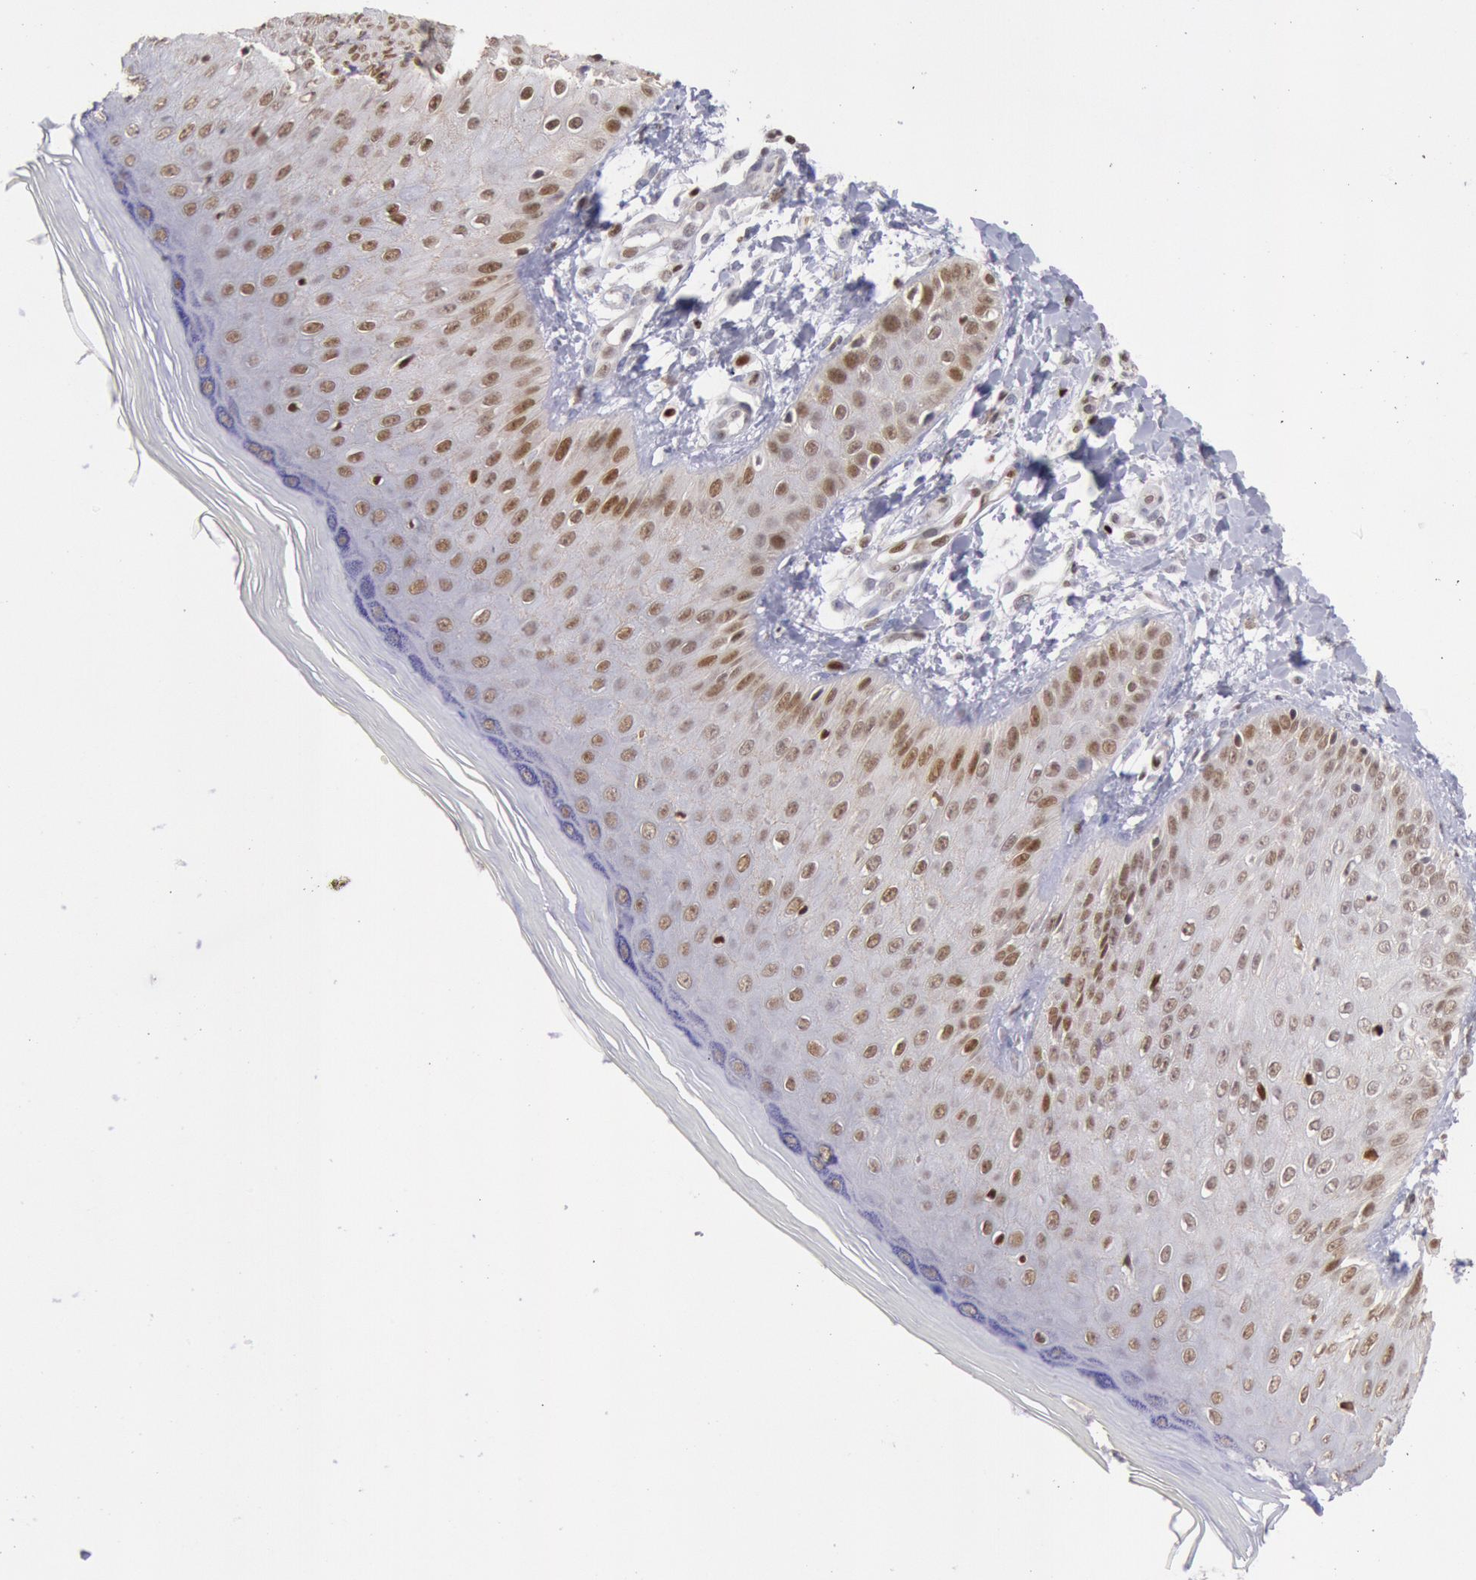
{"staining": {"intensity": "weak", "quantity": ">75%", "location": "nuclear"}, "tissue": "skin", "cell_type": "Epidermal cells", "image_type": "normal", "snomed": [{"axis": "morphology", "description": "Normal tissue, NOS"}, {"axis": "morphology", "description": "Inflammation, NOS"}, {"axis": "topography", "description": "Soft tissue"}, {"axis": "topography", "description": "Anal"}], "caption": "DAB (3,3'-diaminobenzidine) immunohistochemical staining of normal human skin shows weak nuclear protein positivity in about >75% of epidermal cells. (Brightfield microscopy of DAB IHC at high magnification).", "gene": "RPS6KA5", "patient": {"sex": "female", "age": 15}}